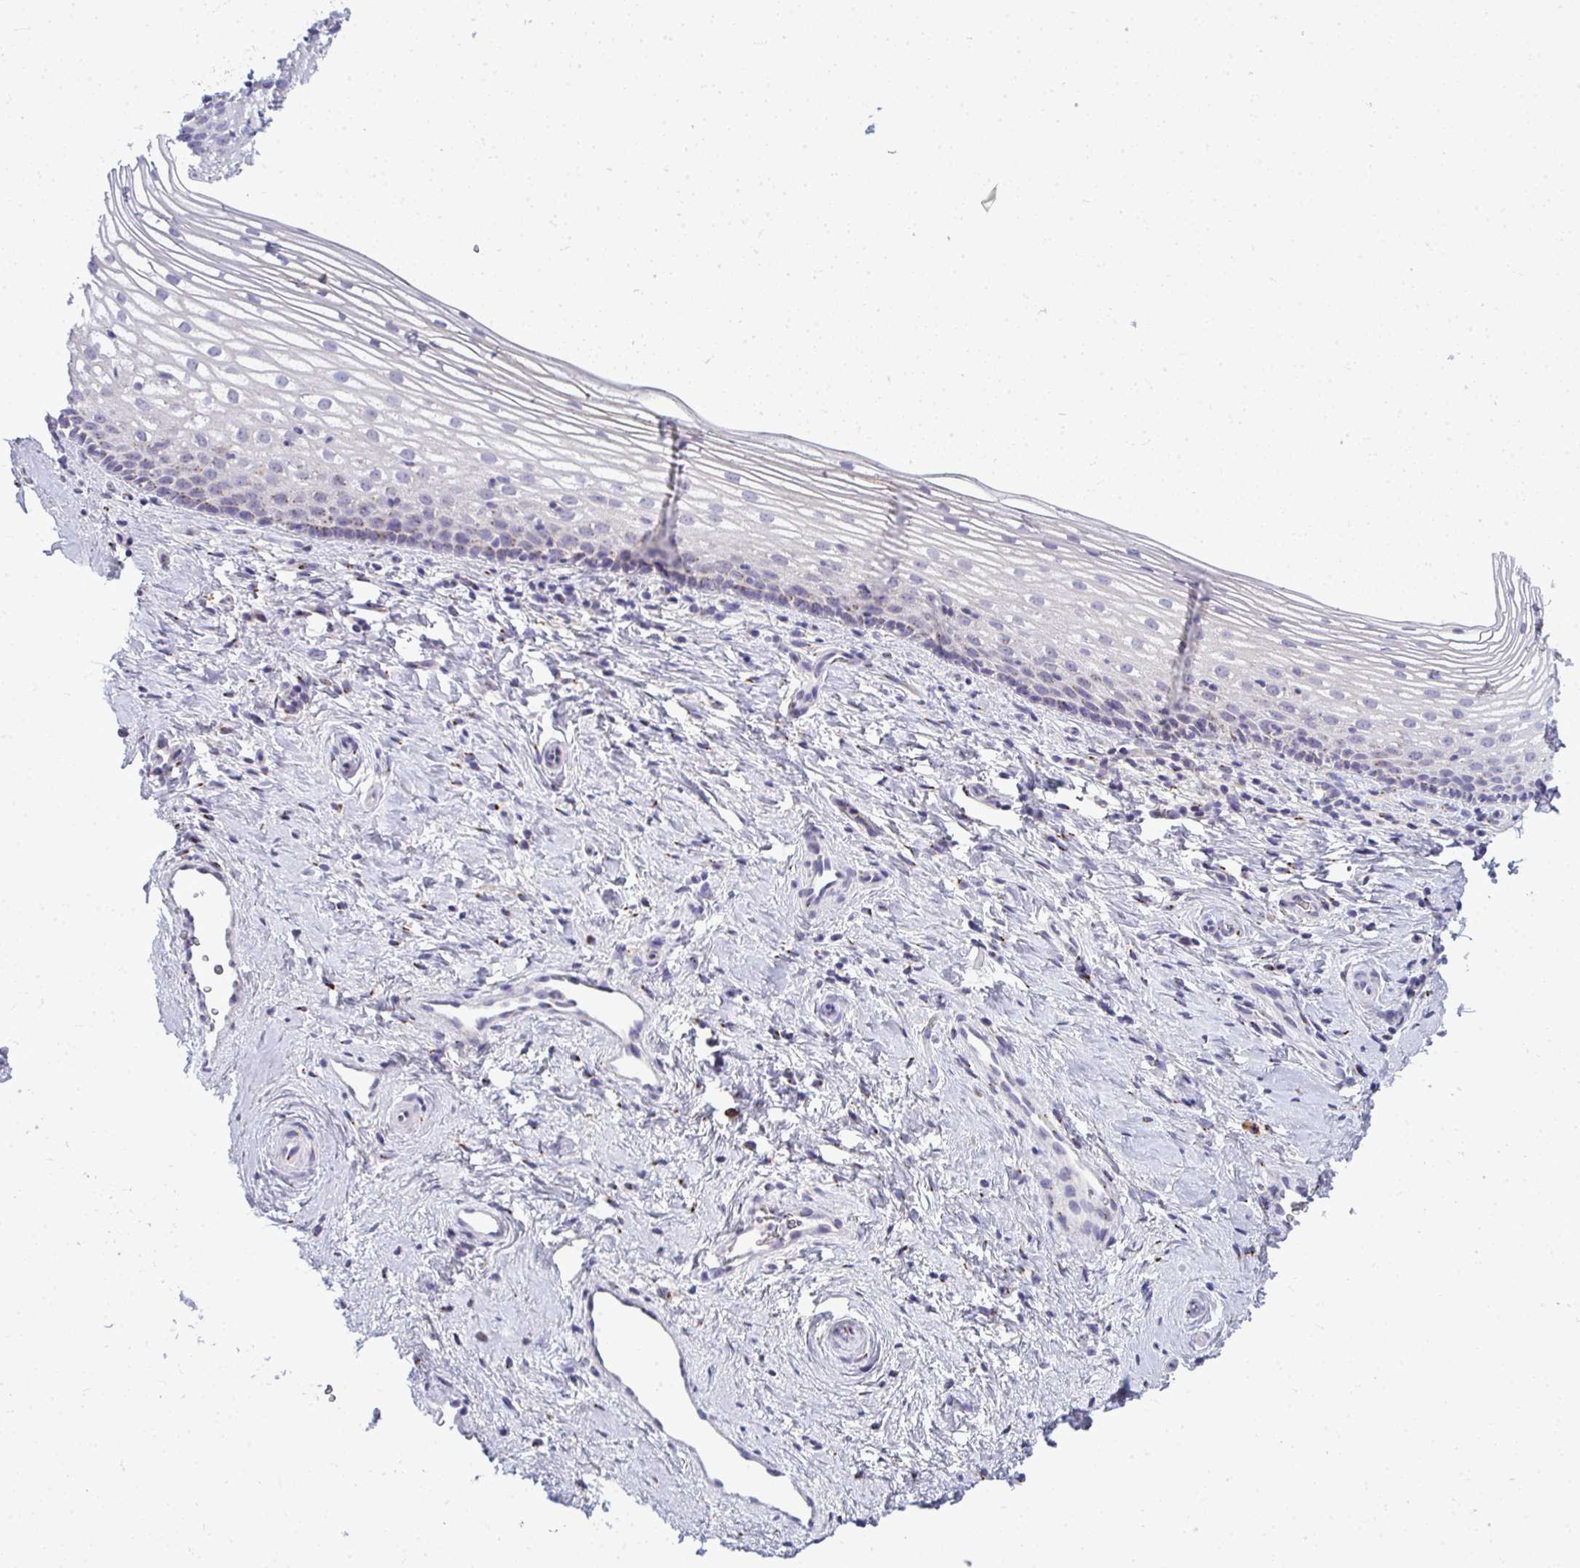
{"staining": {"intensity": "weak", "quantity": "<25%", "location": "cytoplasmic/membranous"}, "tissue": "vagina", "cell_type": "Squamous epithelial cells", "image_type": "normal", "snomed": [{"axis": "morphology", "description": "Normal tissue, NOS"}, {"axis": "topography", "description": "Vagina"}], "caption": "The immunohistochemistry (IHC) histopathology image has no significant staining in squamous epithelial cells of vagina. (Immunohistochemistry, brightfield microscopy, high magnification).", "gene": "DTX4", "patient": {"sex": "female", "age": 51}}